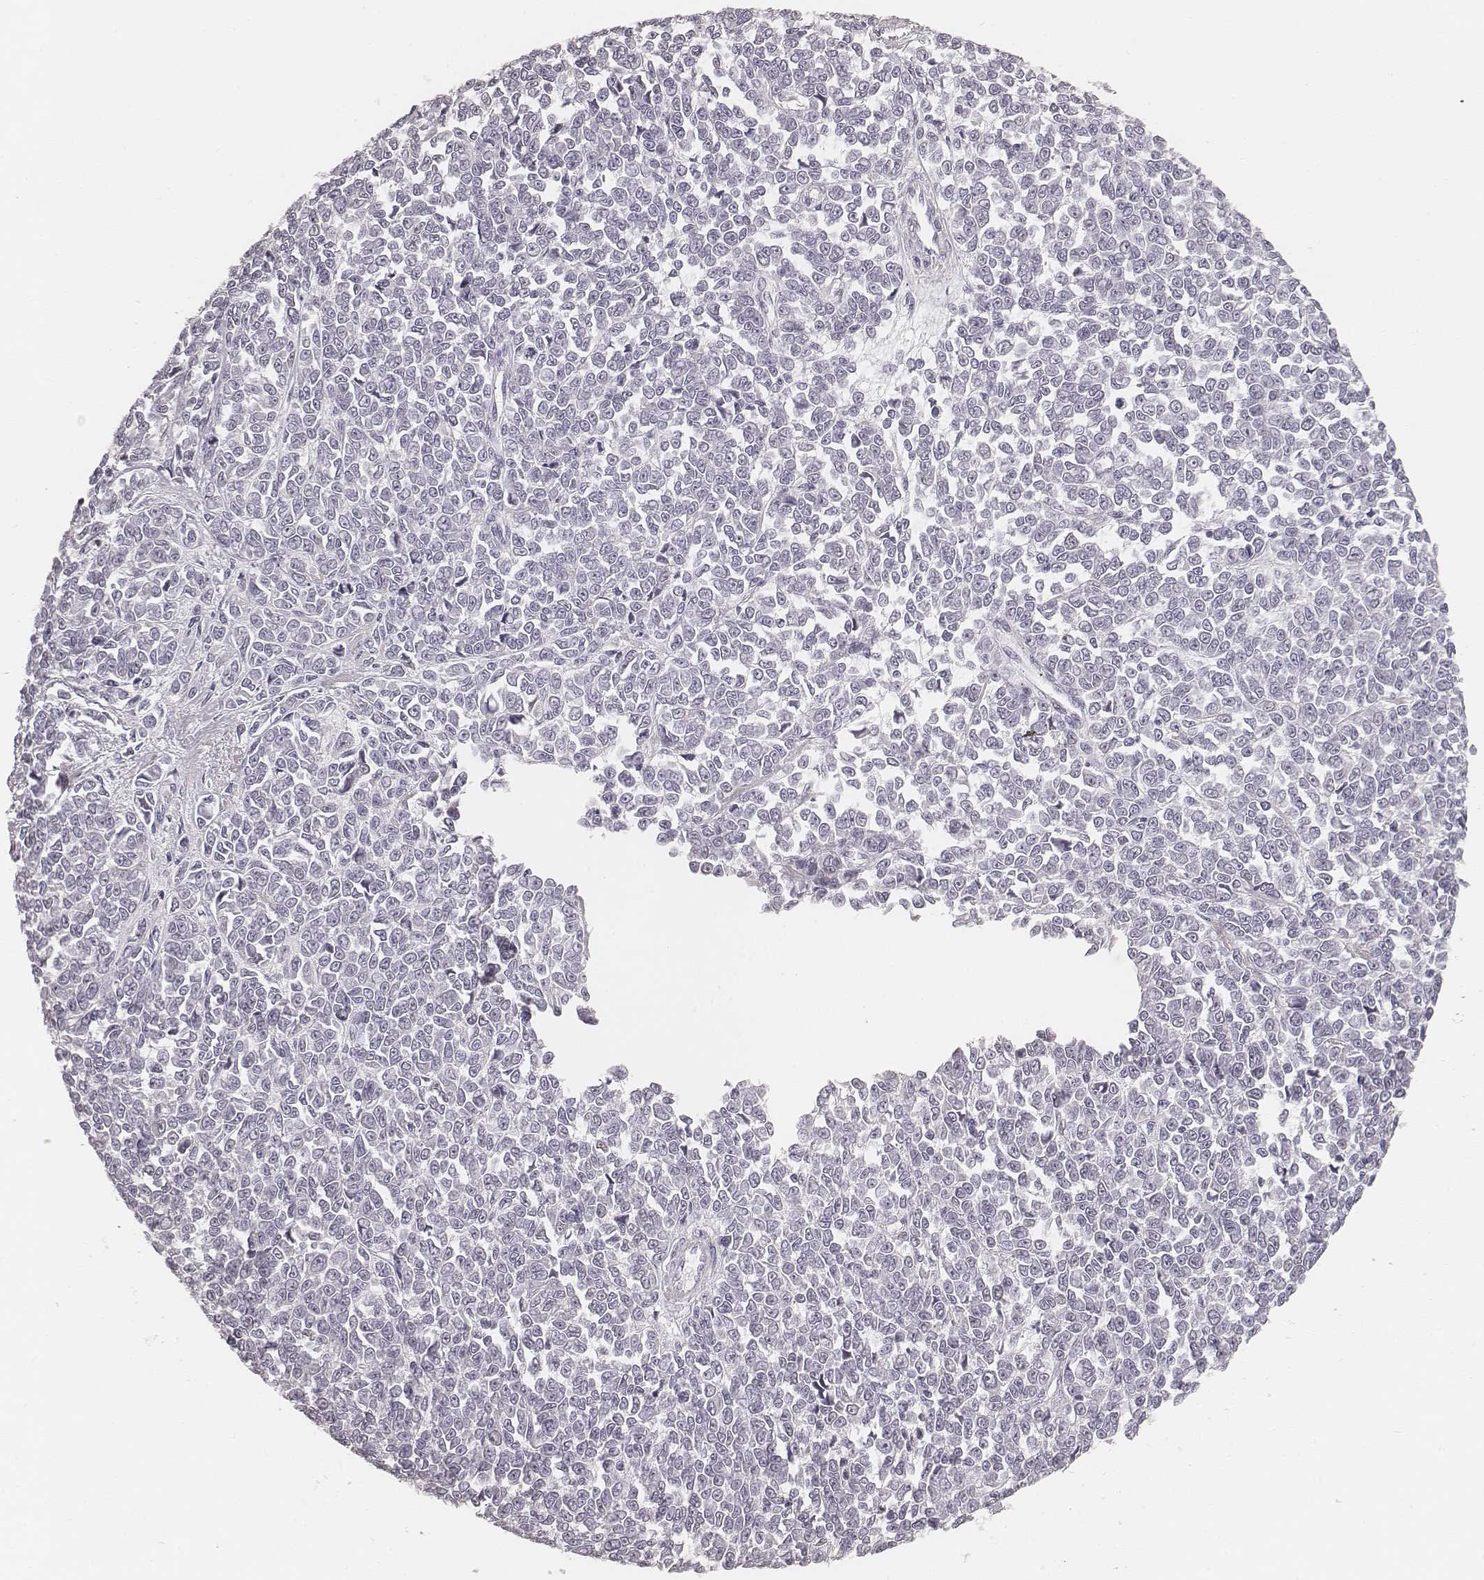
{"staining": {"intensity": "negative", "quantity": "none", "location": "none"}, "tissue": "melanoma", "cell_type": "Tumor cells", "image_type": "cancer", "snomed": [{"axis": "morphology", "description": "Malignant melanoma, NOS"}, {"axis": "topography", "description": "Skin"}], "caption": "DAB (3,3'-diaminobenzidine) immunohistochemical staining of human melanoma exhibits no significant staining in tumor cells.", "gene": "HNF4G", "patient": {"sex": "female", "age": 95}}